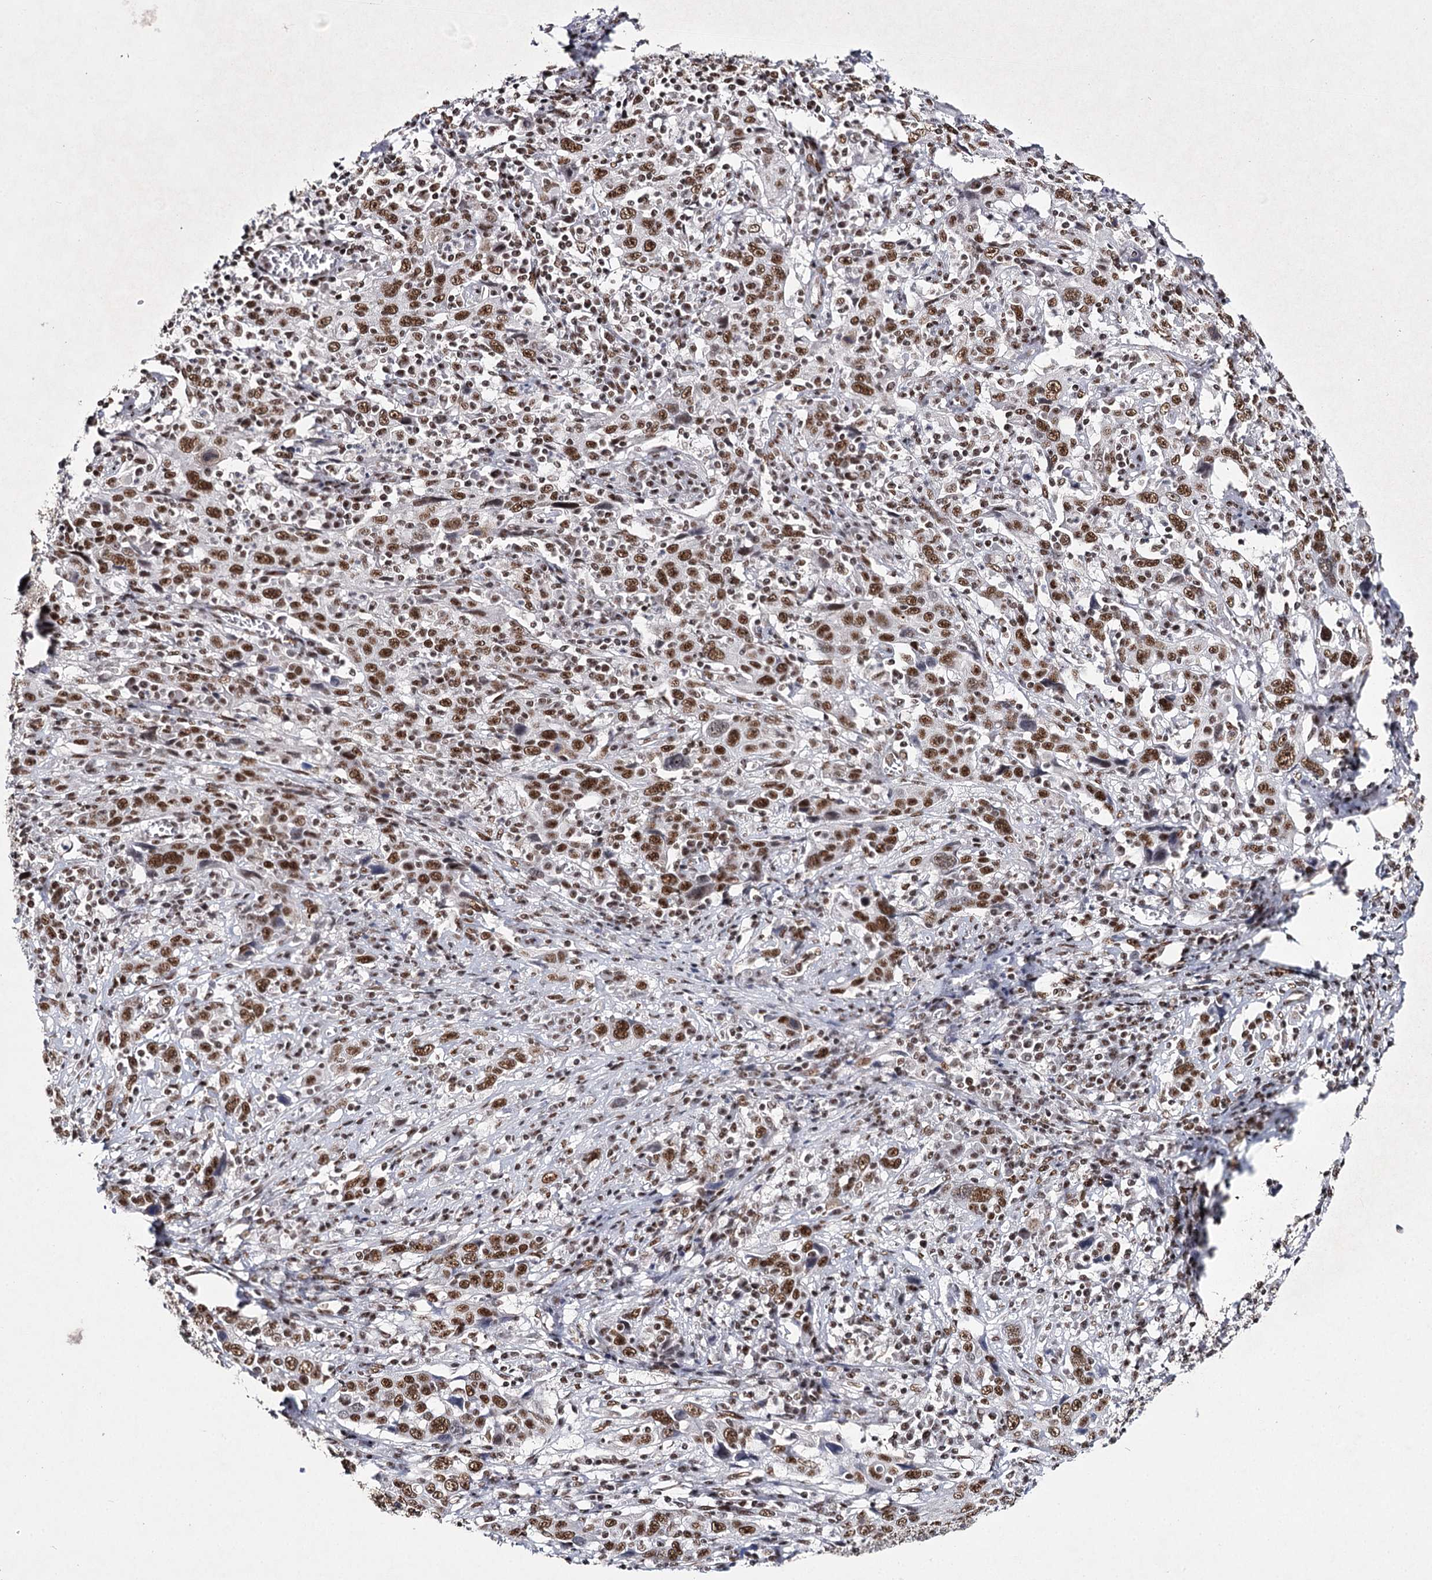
{"staining": {"intensity": "moderate", "quantity": ">75%", "location": "nuclear"}, "tissue": "cervical cancer", "cell_type": "Tumor cells", "image_type": "cancer", "snomed": [{"axis": "morphology", "description": "Squamous cell carcinoma, NOS"}, {"axis": "topography", "description": "Cervix"}], "caption": "Human cervical cancer (squamous cell carcinoma) stained with a brown dye displays moderate nuclear positive staining in about >75% of tumor cells.", "gene": "SCAF8", "patient": {"sex": "female", "age": 46}}